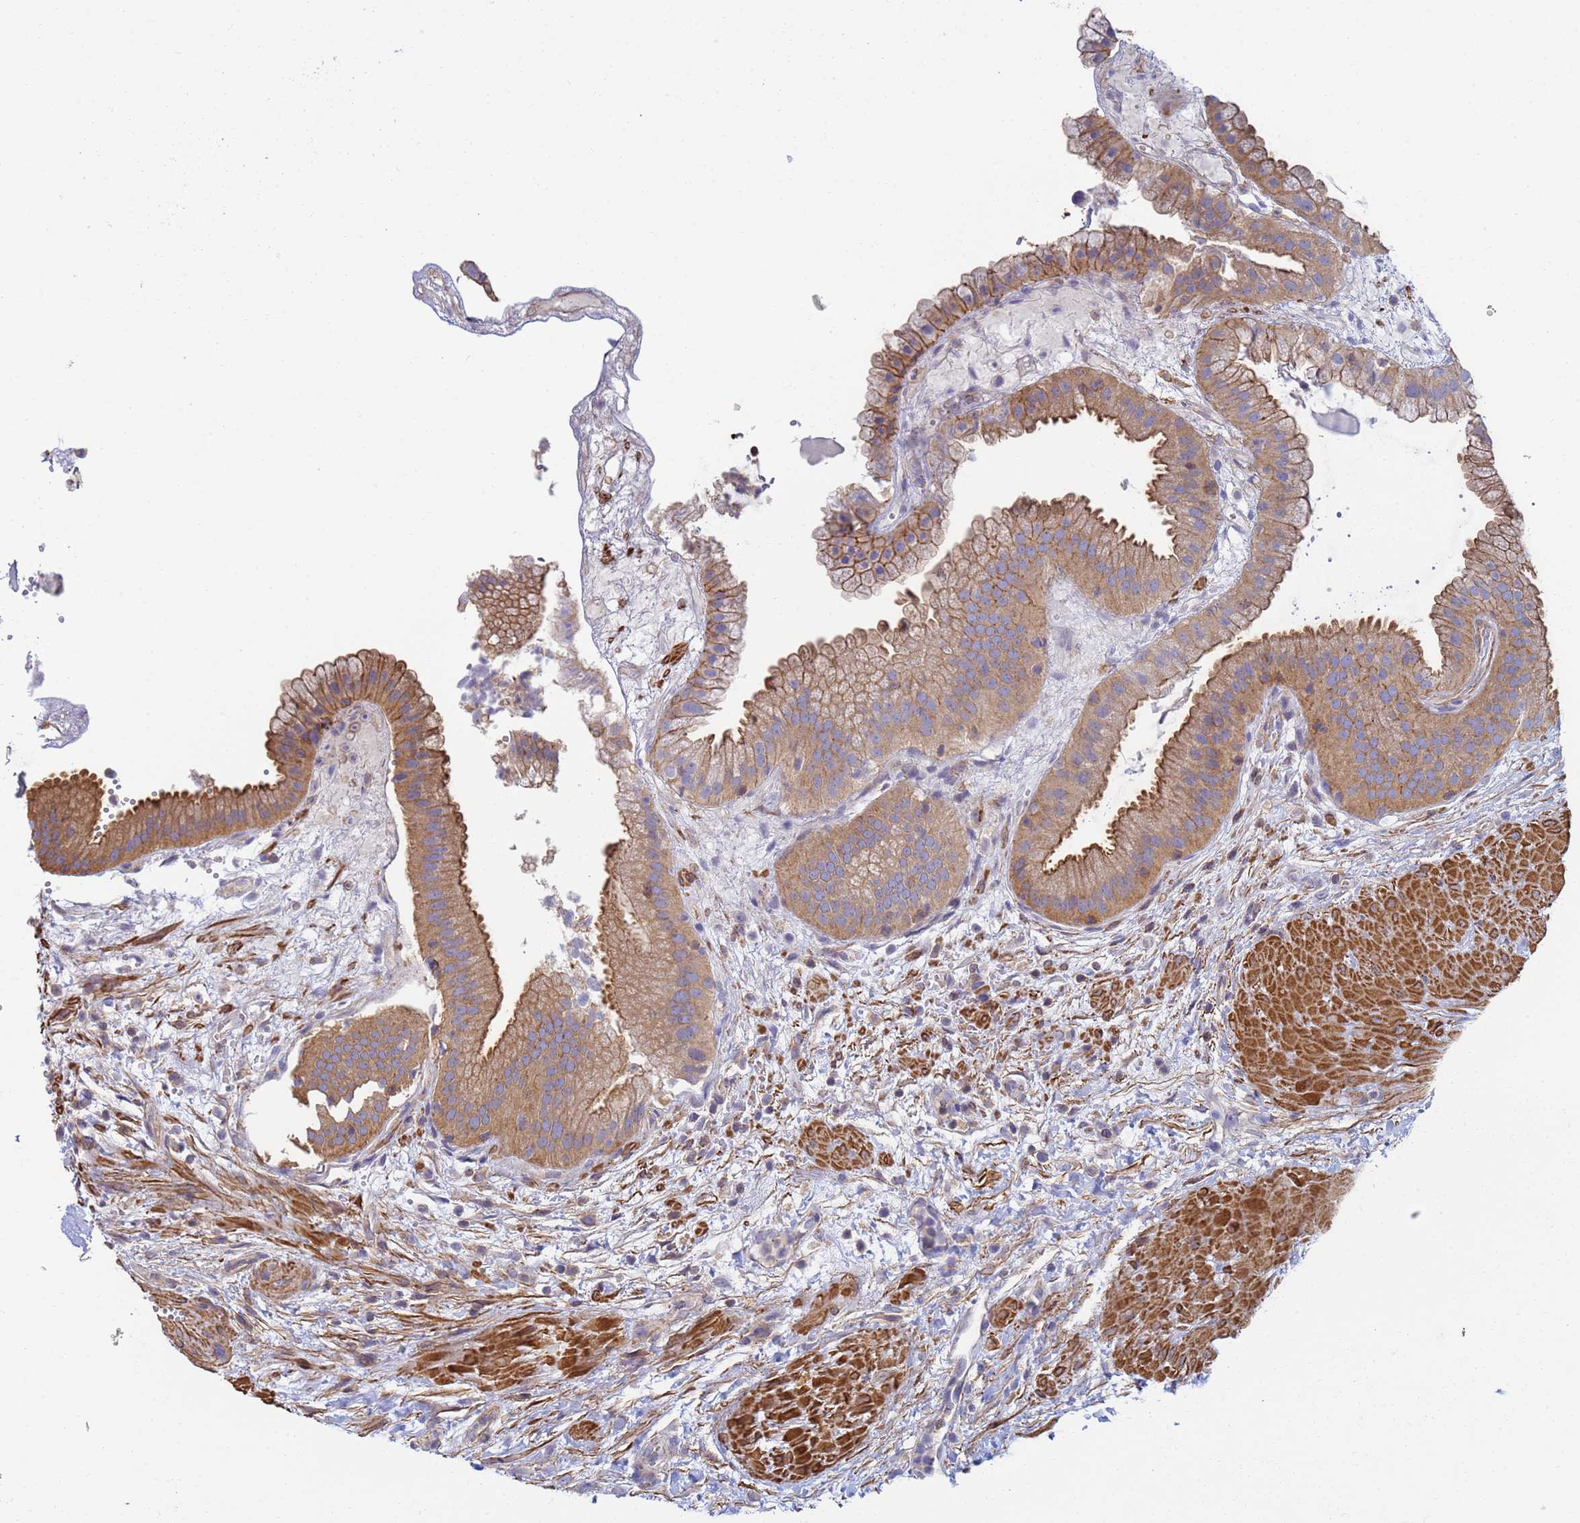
{"staining": {"intensity": "moderate", "quantity": ">75%", "location": "cytoplasmic/membranous"}, "tissue": "gallbladder", "cell_type": "Glandular cells", "image_type": "normal", "snomed": [{"axis": "morphology", "description": "Normal tissue, NOS"}, {"axis": "topography", "description": "Gallbladder"}], "caption": "Immunohistochemical staining of unremarkable gallbladder exhibits moderate cytoplasmic/membranous protein positivity in approximately >75% of glandular cells.", "gene": "ZNG1A", "patient": {"sex": "male", "age": 66}}